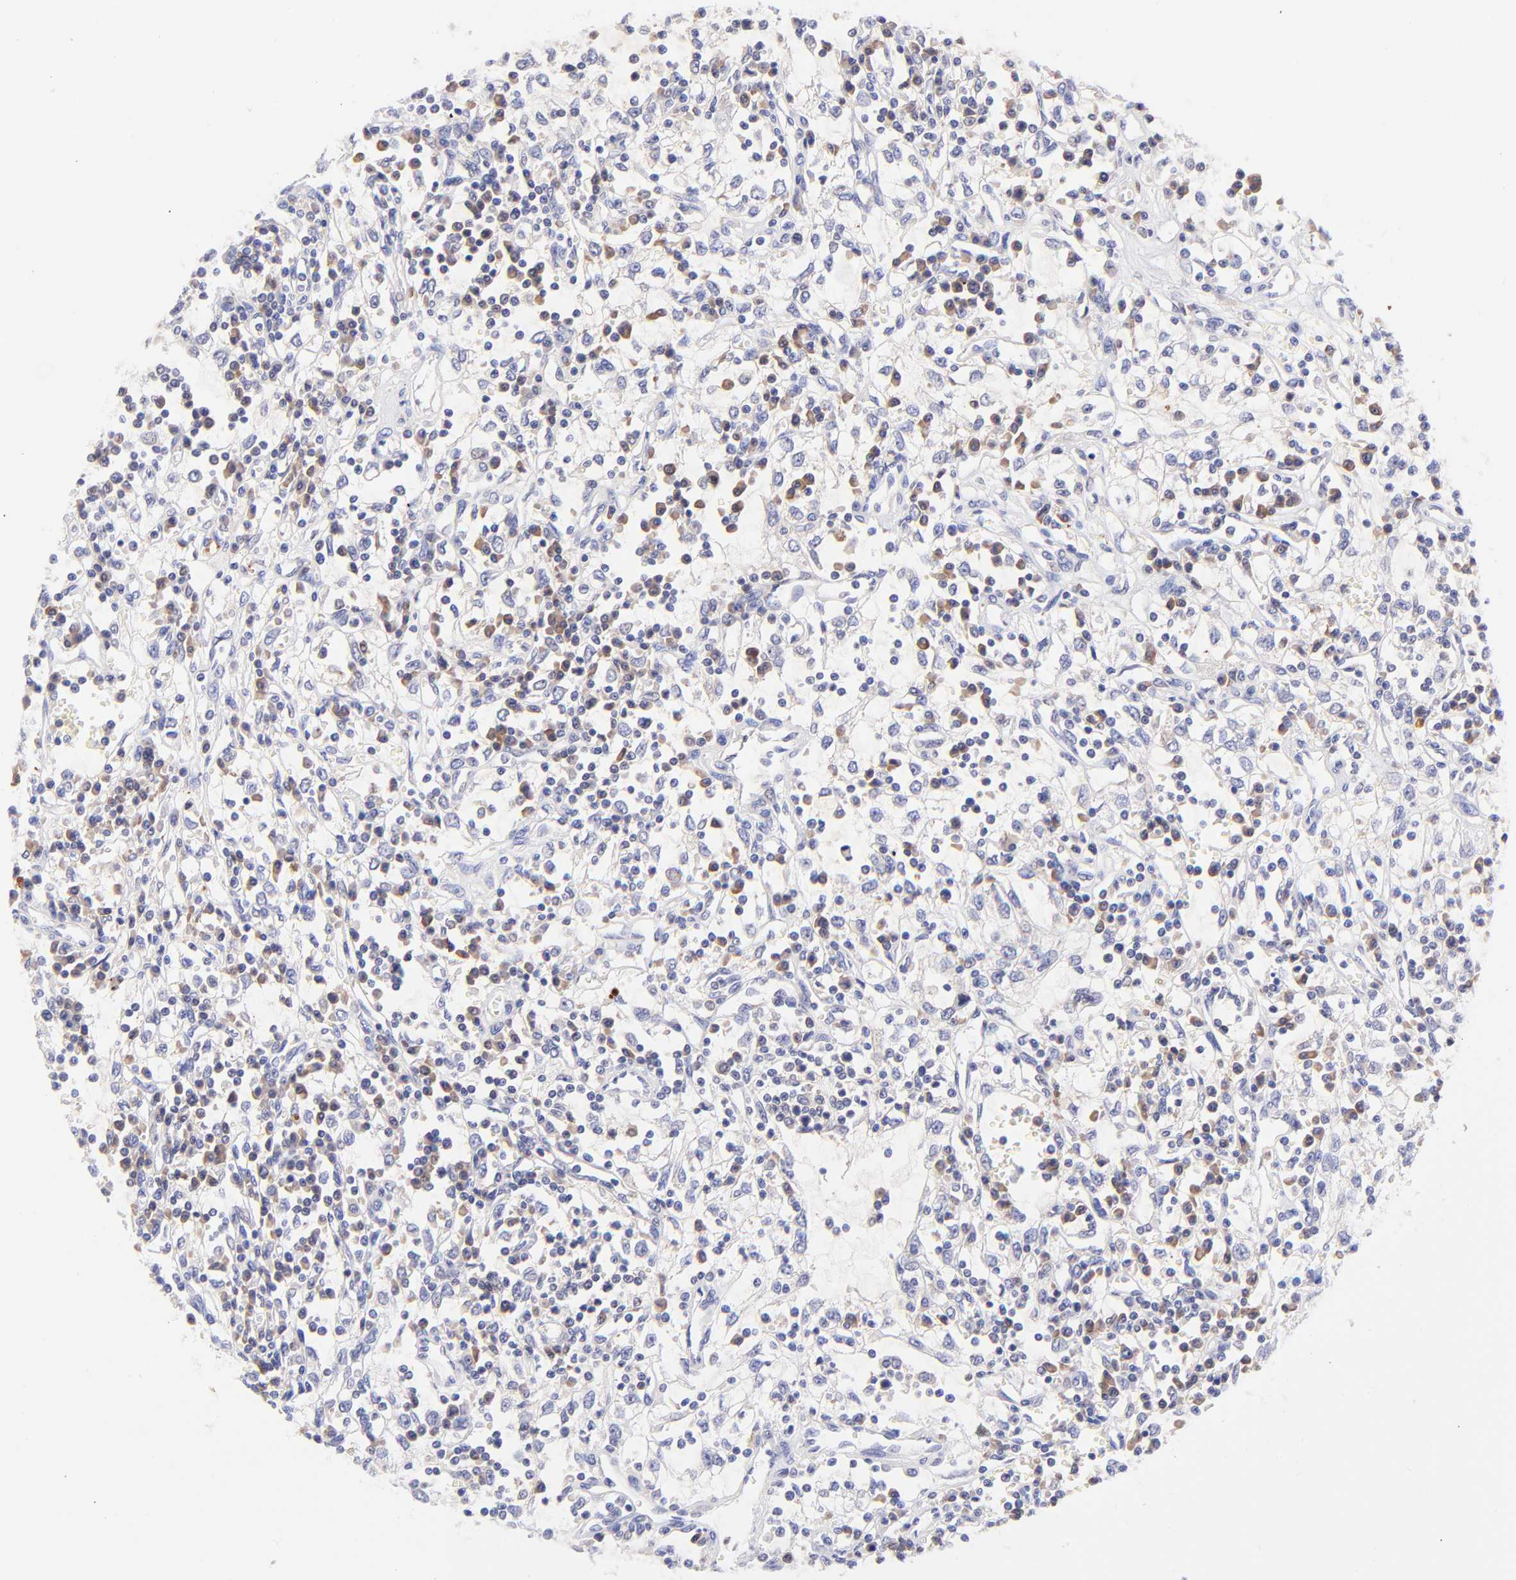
{"staining": {"intensity": "negative", "quantity": "none", "location": "none"}, "tissue": "renal cancer", "cell_type": "Tumor cells", "image_type": "cancer", "snomed": [{"axis": "morphology", "description": "Adenocarcinoma, NOS"}, {"axis": "topography", "description": "Kidney"}], "caption": "This is an immunohistochemistry (IHC) histopathology image of human renal adenocarcinoma. There is no expression in tumor cells.", "gene": "RPL11", "patient": {"sex": "male", "age": 82}}